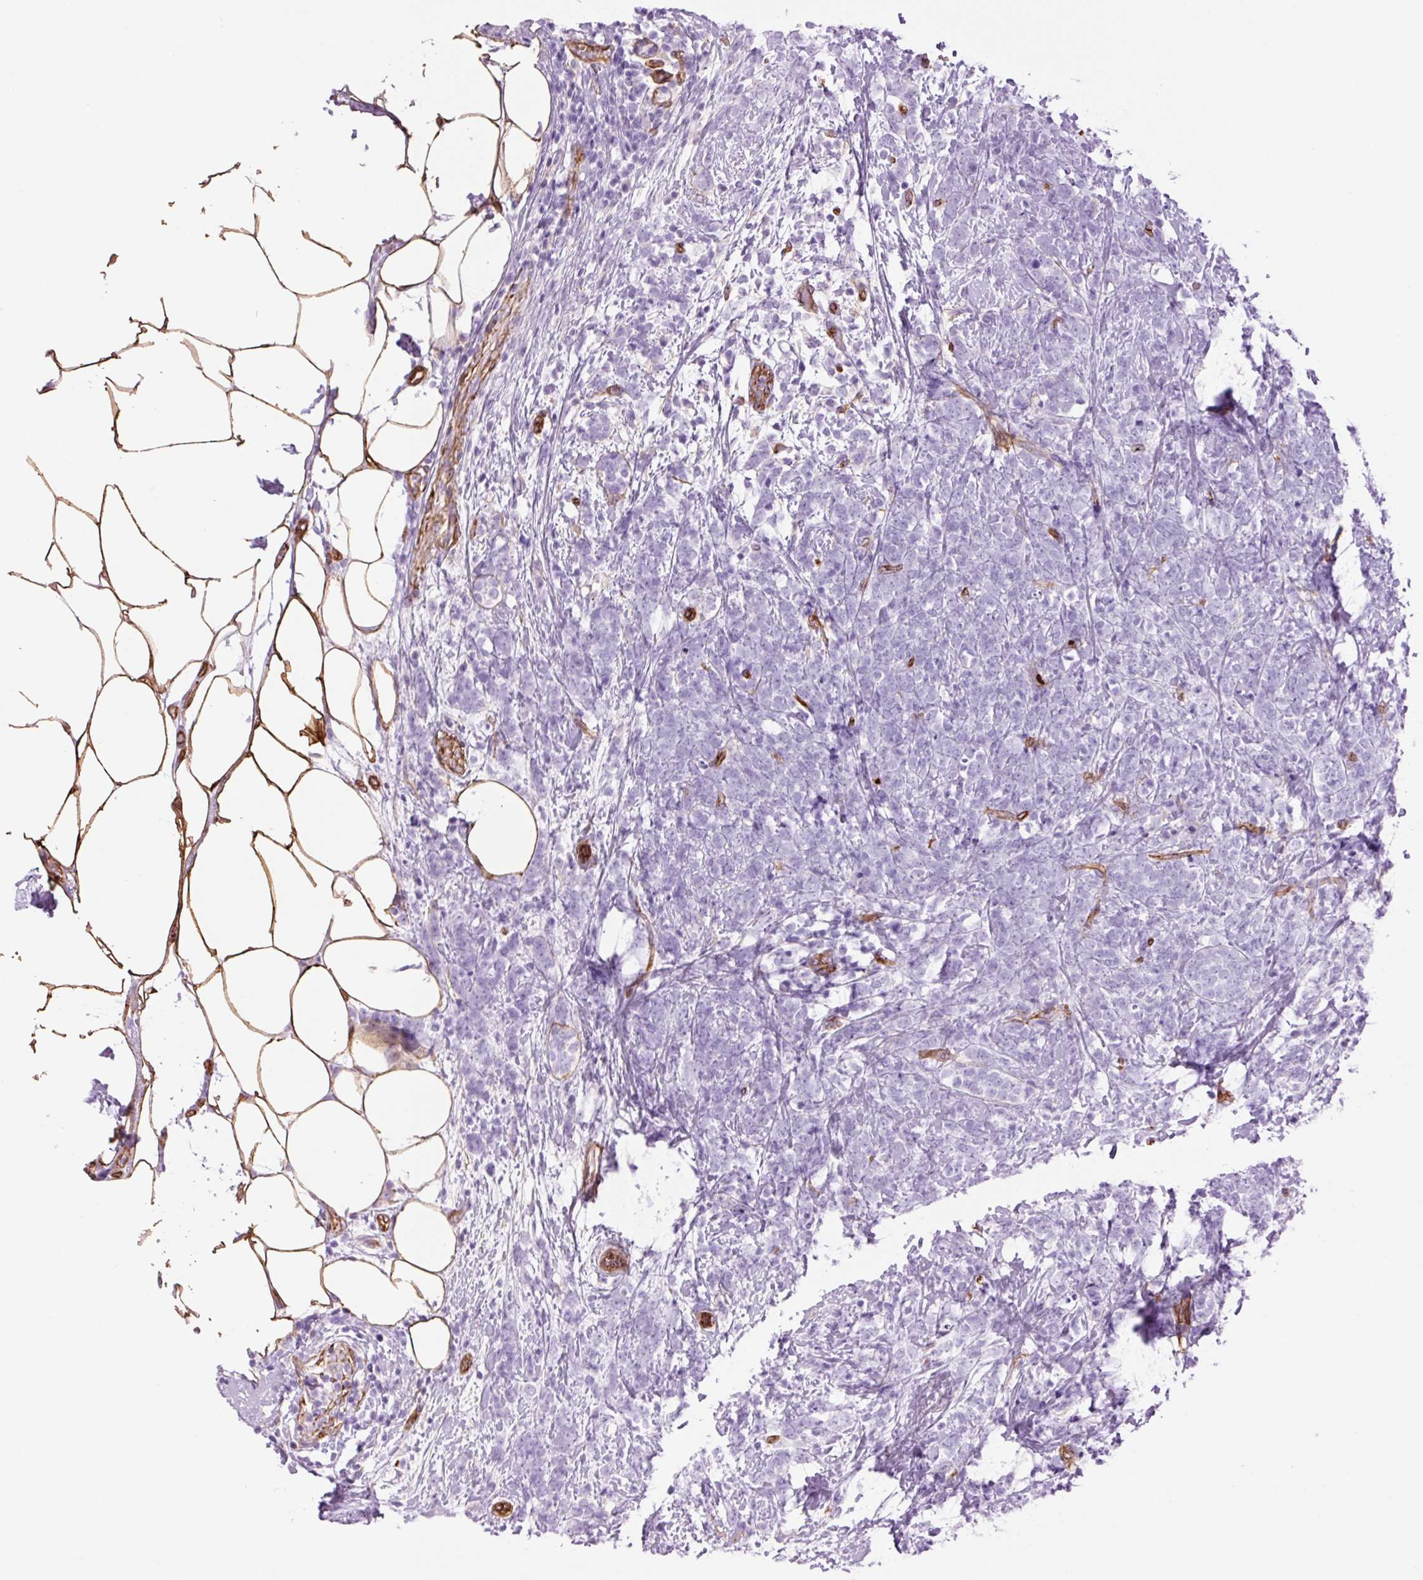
{"staining": {"intensity": "negative", "quantity": "none", "location": "none"}, "tissue": "breast cancer", "cell_type": "Tumor cells", "image_type": "cancer", "snomed": [{"axis": "morphology", "description": "Lobular carcinoma"}, {"axis": "topography", "description": "Breast"}], "caption": "High magnification brightfield microscopy of breast lobular carcinoma stained with DAB (3,3'-diaminobenzidine) (brown) and counterstained with hematoxylin (blue): tumor cells show no significant expression.", "gene": "CAV1", "patient": {"sex": "female", "age": 58}}